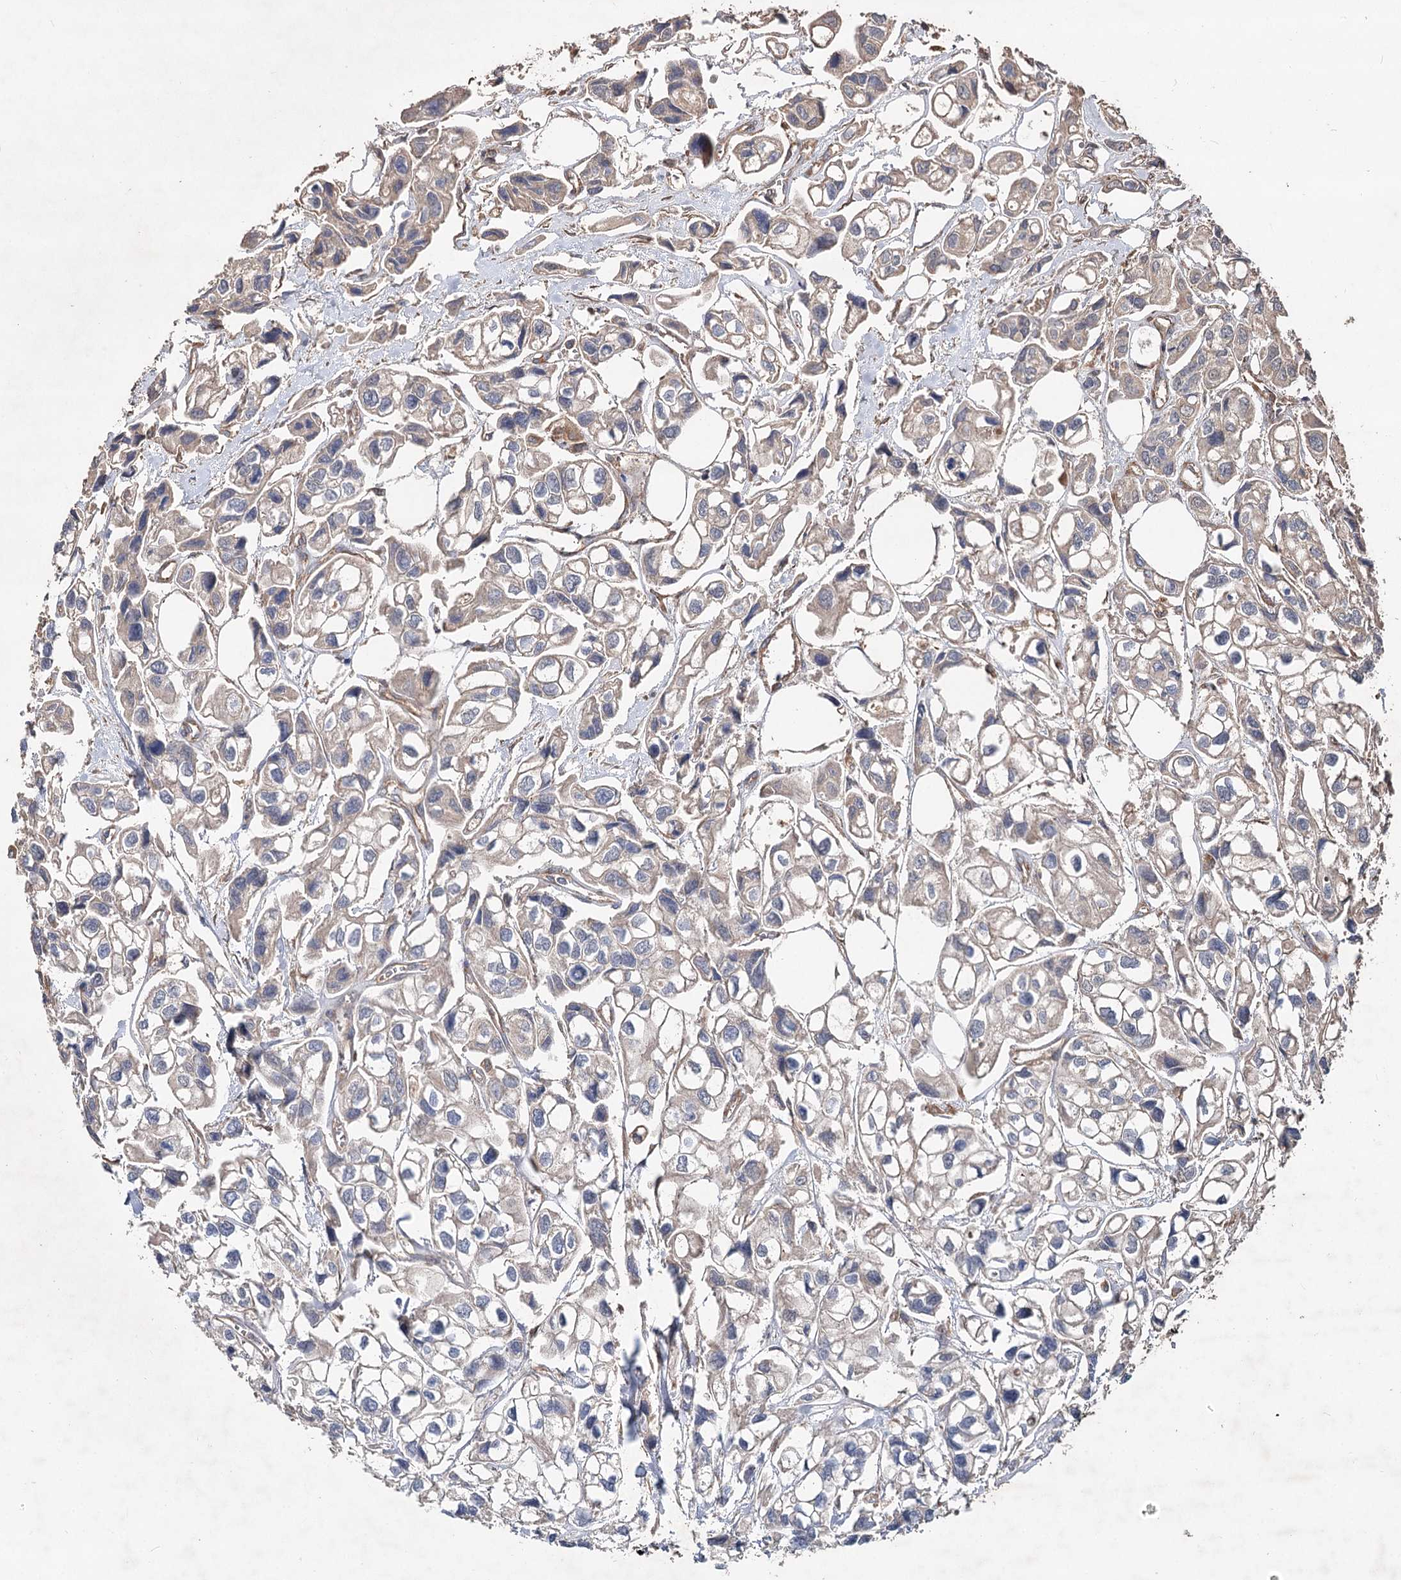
{"staining": {"intensity": "negative", "quantity": "none", "location": "none"}, "tissue": "urothelial cancer", "cell_type": "Tumor cells", "image_type": "cancer", "snomed": [{"axis": "morphology", "description": "Urothelial carcinoma, High grade"}, {"axis": "topography", "description": "Urinary bladder"}], "caption": "DAB (3,3'-diaminobenzidine) immunohistochemical staining of human urothelial carcinoma (high-grade) displays no significant staining in tumor cells.", "gene": "SPART", "patient": {"sex": "male", "age": 67}}